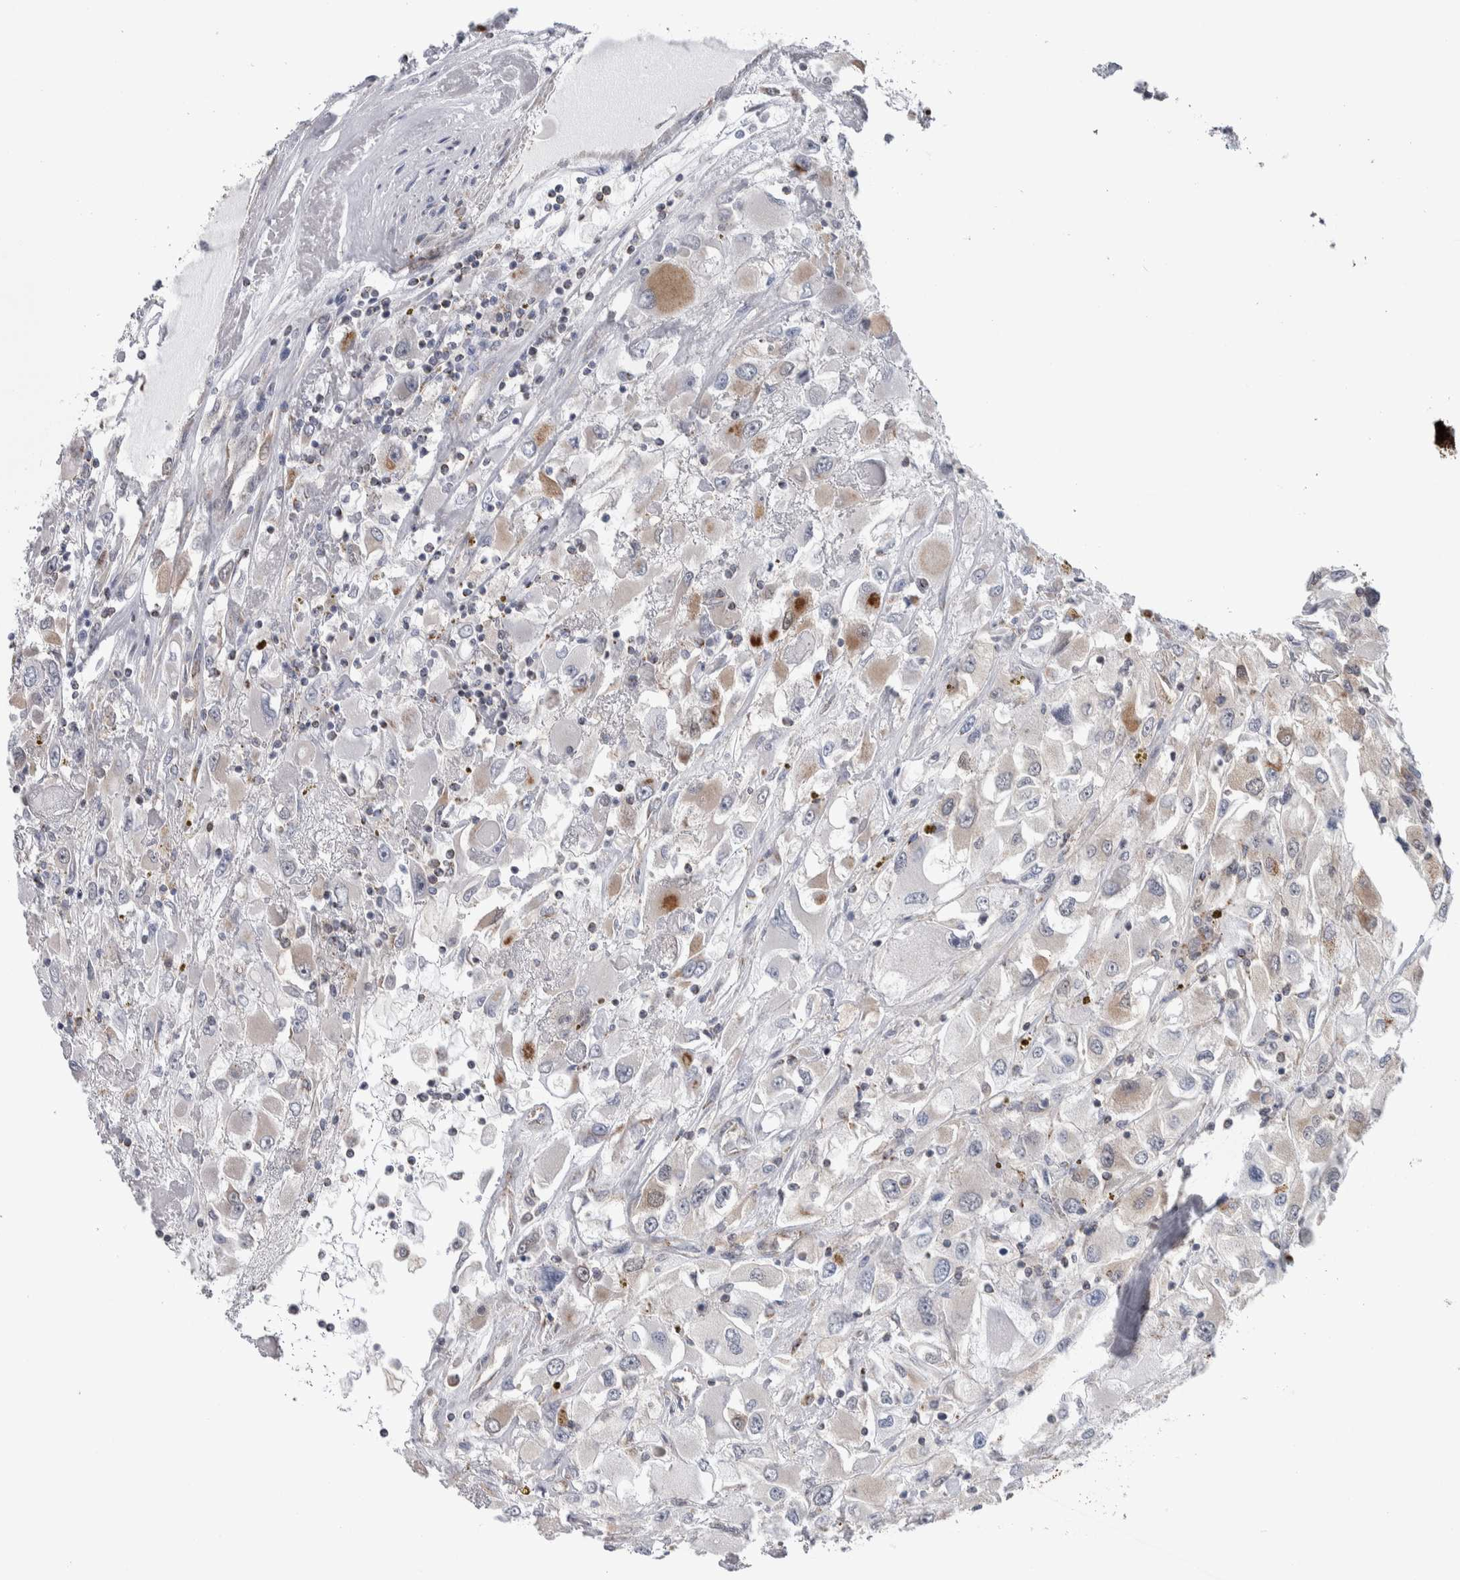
{"staining": {"intensity": "moderate", "quantity": "<25%", "location": "cytoplasmic/membranous"}, "tissue": "renal cancer", "cell_type": "Tumor cells", "image_type": "cancer", "snomed": [{"axis": "morphology", "description": "Adenocarcinoma, NOS"}, {"axis": "topography", "description": "Kidney"}], "caption": "Renal adenocarcinoma stained with IHC shows moderate cytoplasmic/membranous positivity in approximately <25% of tumor cells. The protein of interest is stained brown, and the nuclei are stained in blue (DAB IHC with brightfield microscopy, high magnification).", "gene": "ETFA", "patient": {"sex": "female", "age": 52}}